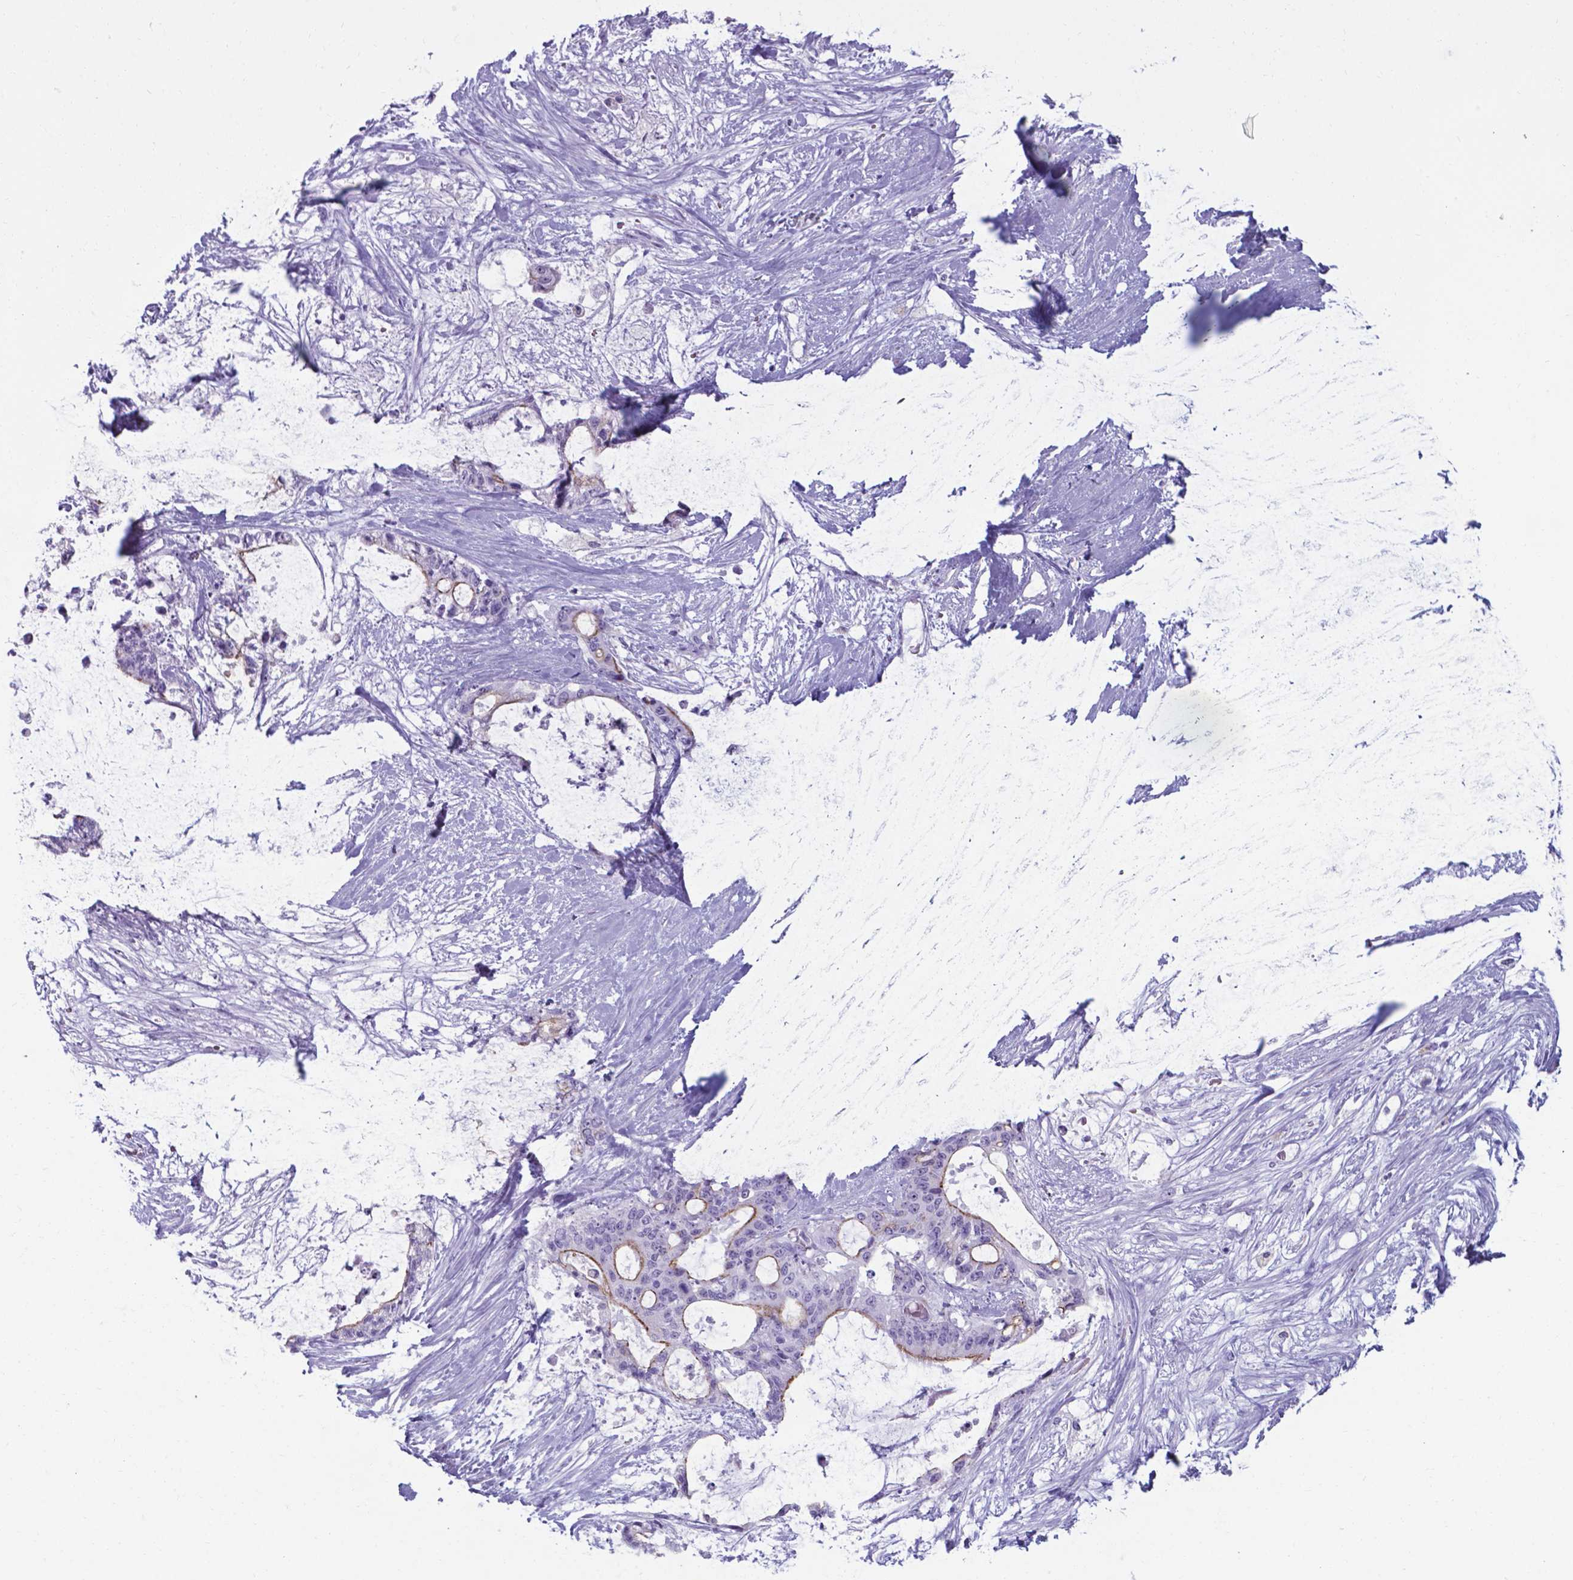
{"staining": {"intensity": "moderate", "quantity": ">75%", "location": "cytoplasmic/membranous"}, "tissue": "liver cancer", "cell_type": "Tumor cells", "image_type": "cancer", "snomed": [{"axis": "morphology", "description": "Normal tissue, NOS"}, {"axis": "morphology", "description": "Cholangiocarcinoma"}, {"axis": "topography", "description": "Liver"}, {"axis": "topography", "description": "Peripheral nerve tissue"}], "caption": "The immunohistochemical stain labels moderate cytoplasmic/membranous staining in tumor cells of liver cholangiocarcinoma tissue. (Stains: DAB in brown, nuclei in blue, Microscopy: brightfield microscopy at high magnification).", "gene": "AP5B1", "patient": {"sex": "female", "age": 73}}